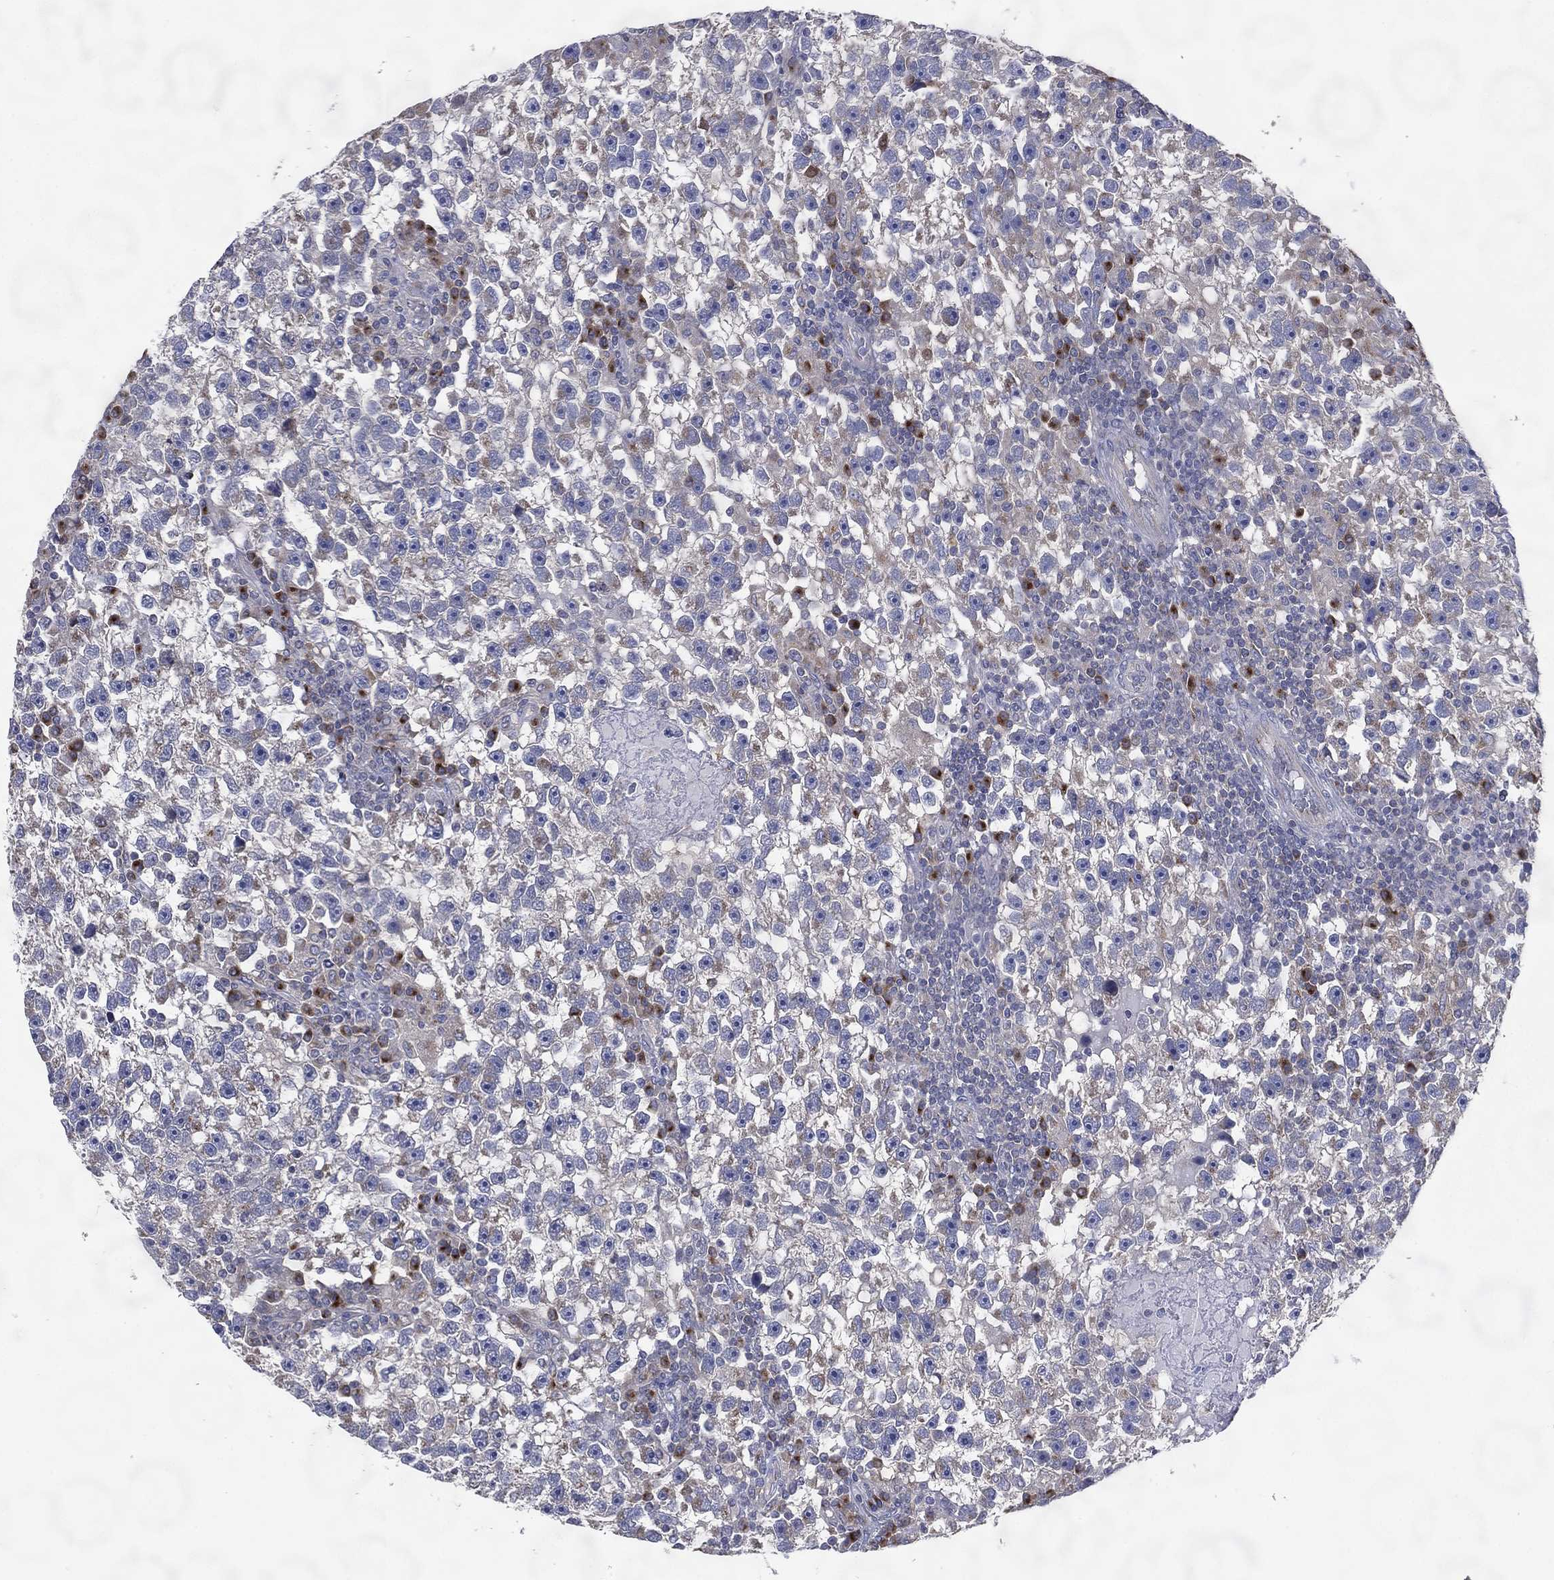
{"staining": {"intensity": "negative", "quantity": "none", "location": "none"}, "tissue": "testis cancer", "cell_type": "Tumor cells", "image_type": "cancer", "snomed": [{"axis": "morphology", "description": "Seminoma, NOS"}, {"axis": "topography", "description": "Testis"}], "caption": "Histopathology image shows no significant protein expression in tumor cells of testis cancer (seminoma). (Stains: DAB (3,3'-diaminobenzidine) IHC with hematoxylin counter stain, Microscopy: brightfield microscopy at high magnification).", "gene": "ATP8A2", "patient": {"sex": "male", "age": 47}}